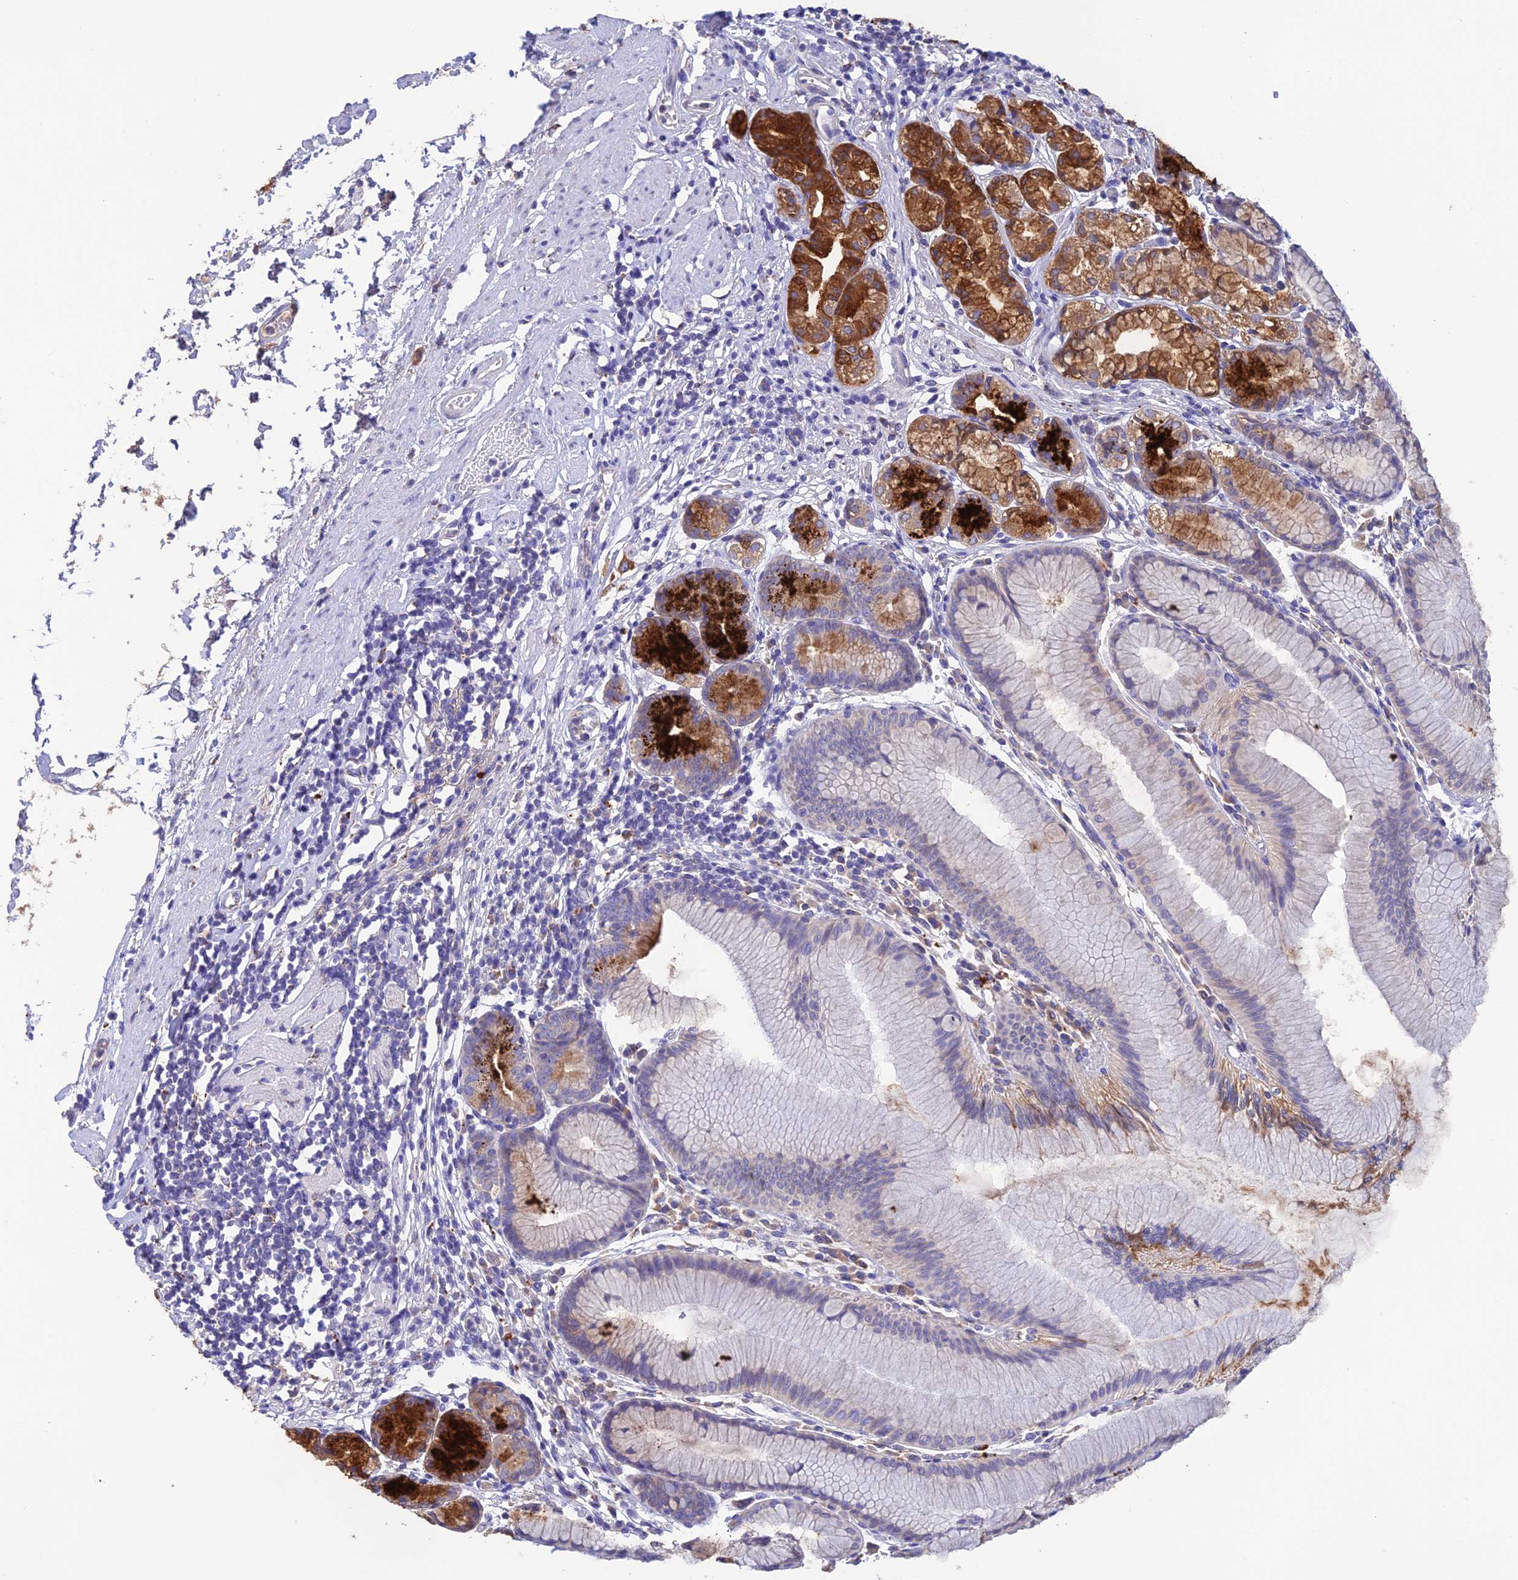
{"staining": {"intensity": "strong", "quantity": "25%-75%", "location": "cytoplasmic/membranous"}, "tissue": "stomach", "cell_type": "Glandular cells", "image_type": "normal", "snomed": [{"axis": "morphology", "description": "Normal tissue, NOS"}, {"axis": "topography", "description": "Stomach"}], "caption": "A brown stain labels strong cytoplasmic/membranous positivity of a protein in glandular cells of benign human stomach.", "gene": "ENSG00000255439", "patient": {"sex": "female", "age": 57}}